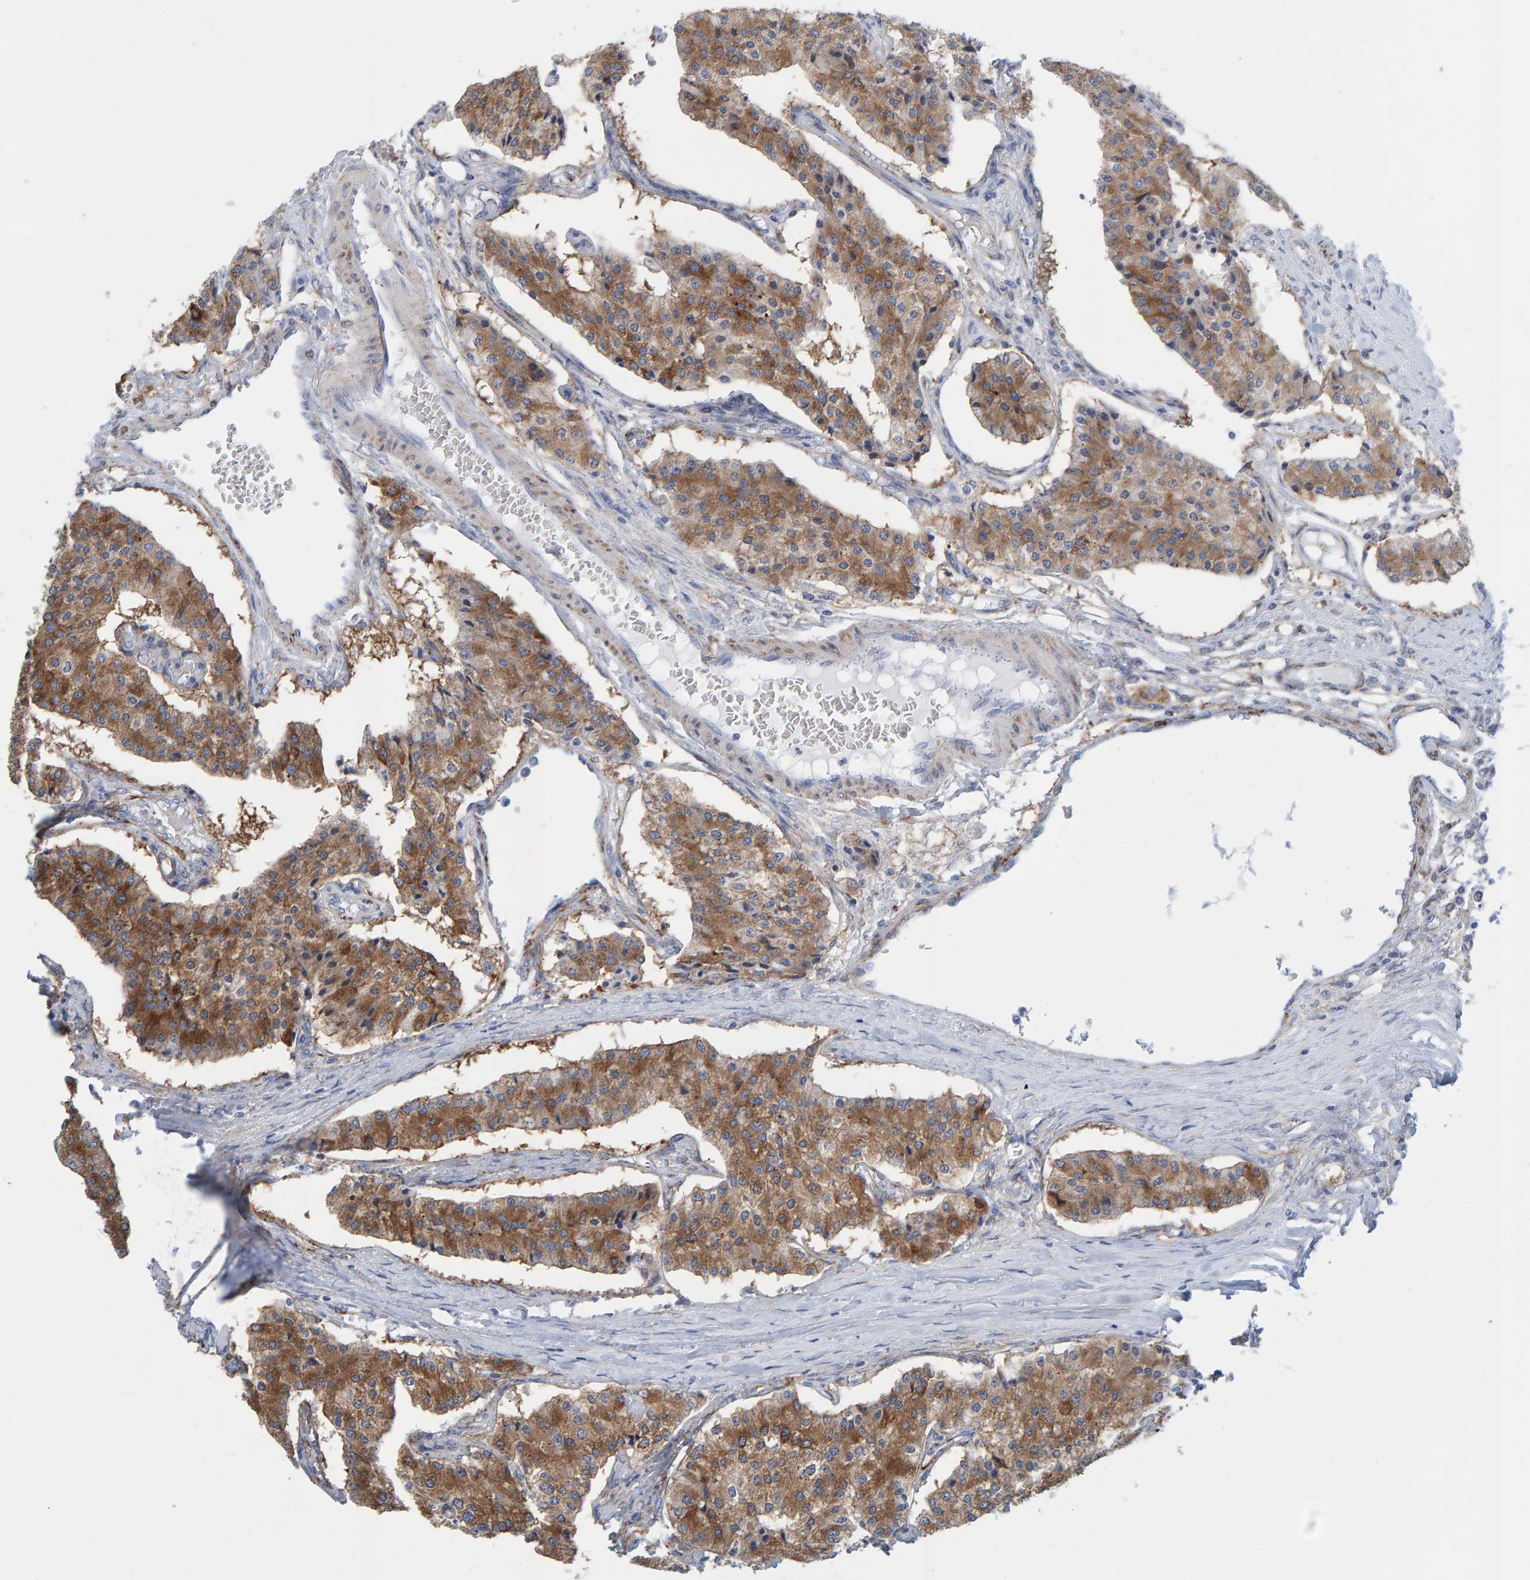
{"staining": {"intensity": "moderate", "quantity": ">75%", "location": "cytoplasmic/membranous"}, "tissue": "carcinoid", "cell_type": "Tumor cells", "image_type": "cancer", "snomed": [{"axis": "morphology", "description": "Carcinoid, malignant, NOS"}, {"axis": "topography", "description": "Colon"}], "caption": "This photomicrograph demonstrates malignant carcinoid stained with immunohistochemistry (IHC) to label a protein in brown. The cytoplasmic/membranous of tumor cells show moderate positivity for the protein. Nuclei are counter-stained blue.", "gene": "MAP1B", "patient": {"sex": "female", "age": 52}}